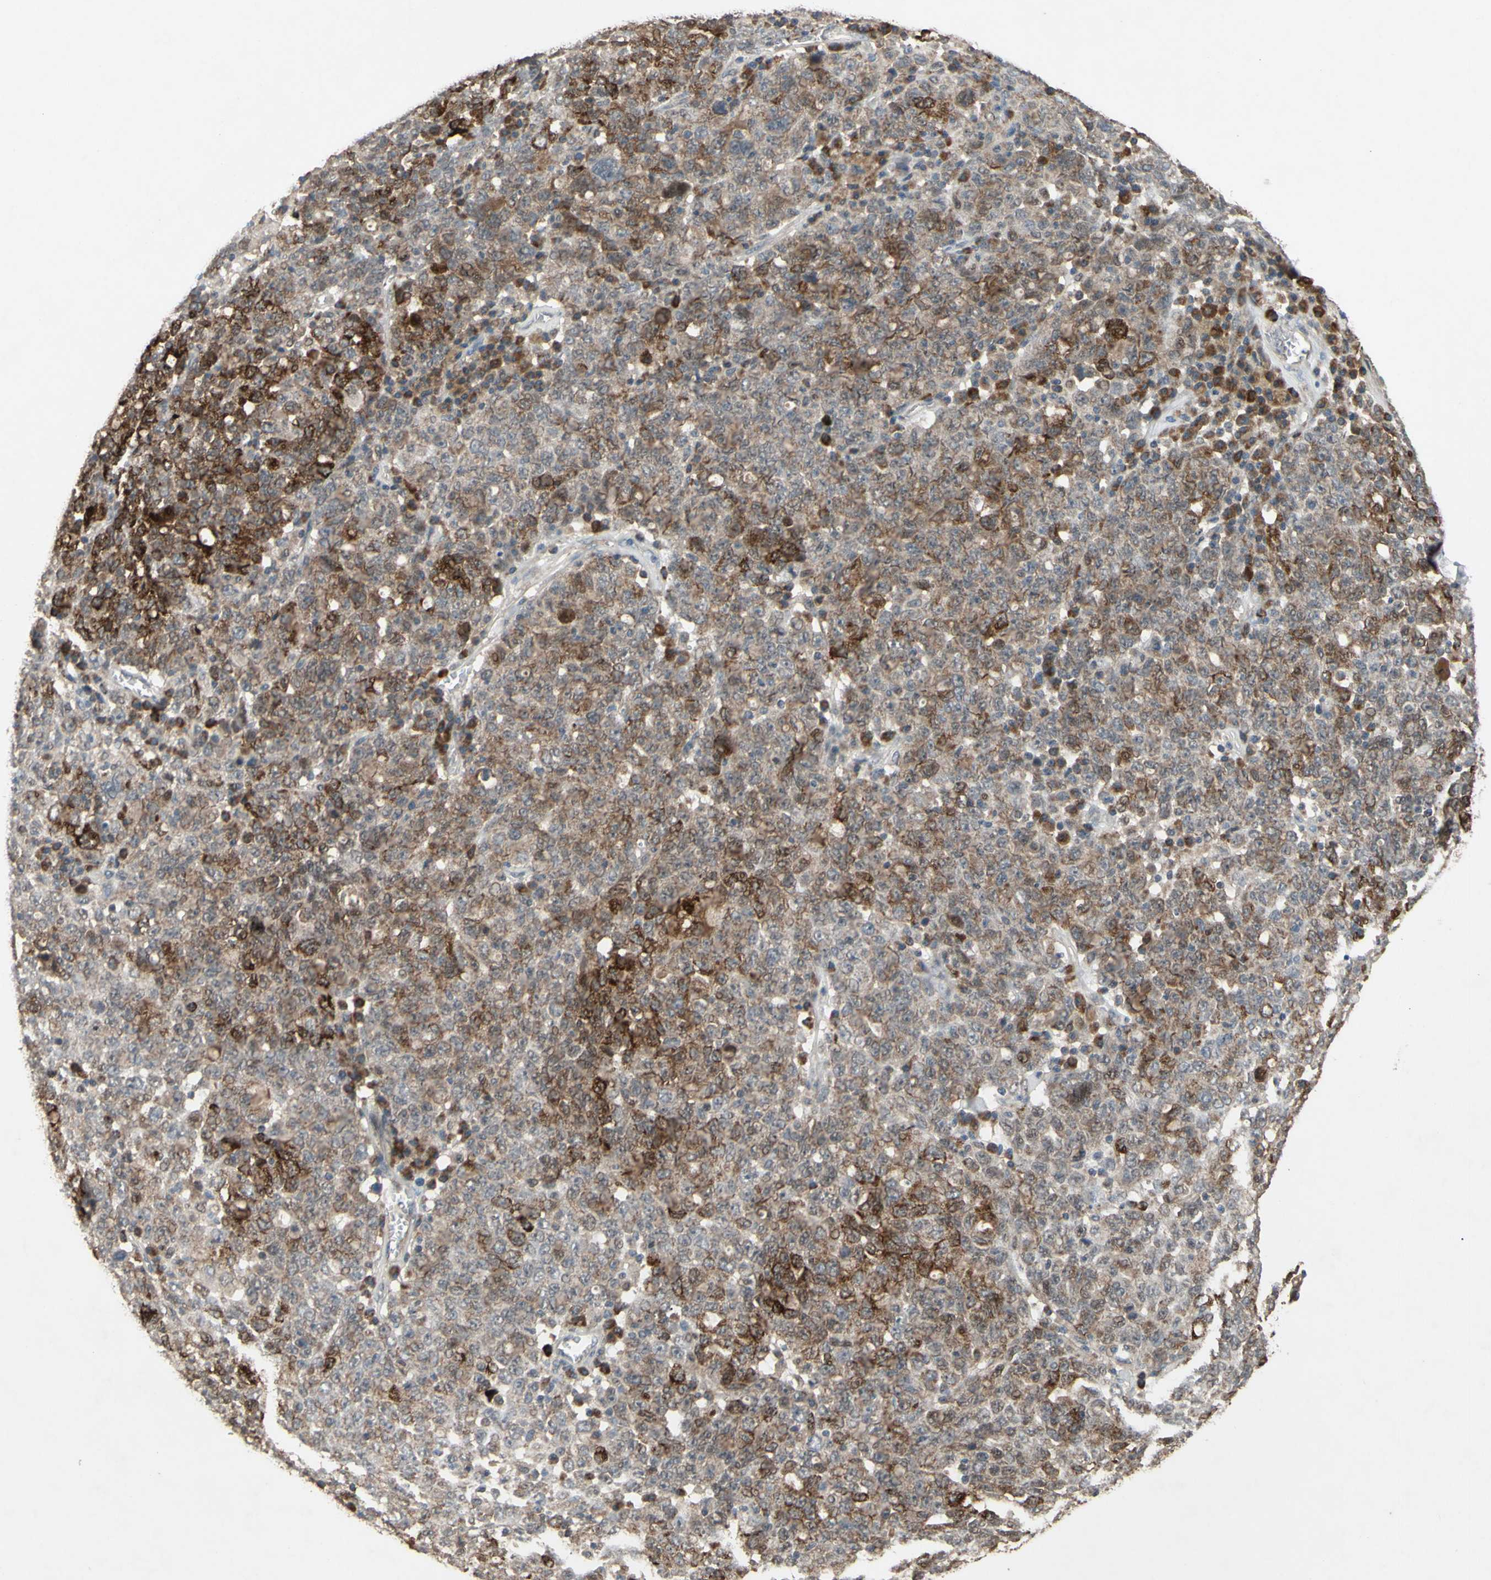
{"staining": {"intensity": "moderate", "quantity": "25%-75%", "location": "cytoplasmic/membranous"}, "tissue": "ovarian cancer", "cell_type": "Tumor cells", "image_type": "cancer", "snomed": [{"axis": "morphology", "description": "Carcinoma, endometroid"}, {"axis": "topography", "description": "Ovary"}], "caption": "Brown immunohistochemical staining in ovarian cancer reveals moderate cytoplasmic/membranous staining in approximately 25%-75% of tumor cells. (Stains: DAB (3,3'-diaminobenzidine) in brown, nuclei in blue, Microscopy: brightfield microscopy at high magnification).", "gene": "CD164", "patient": {"sex": "female", "age": 62}}